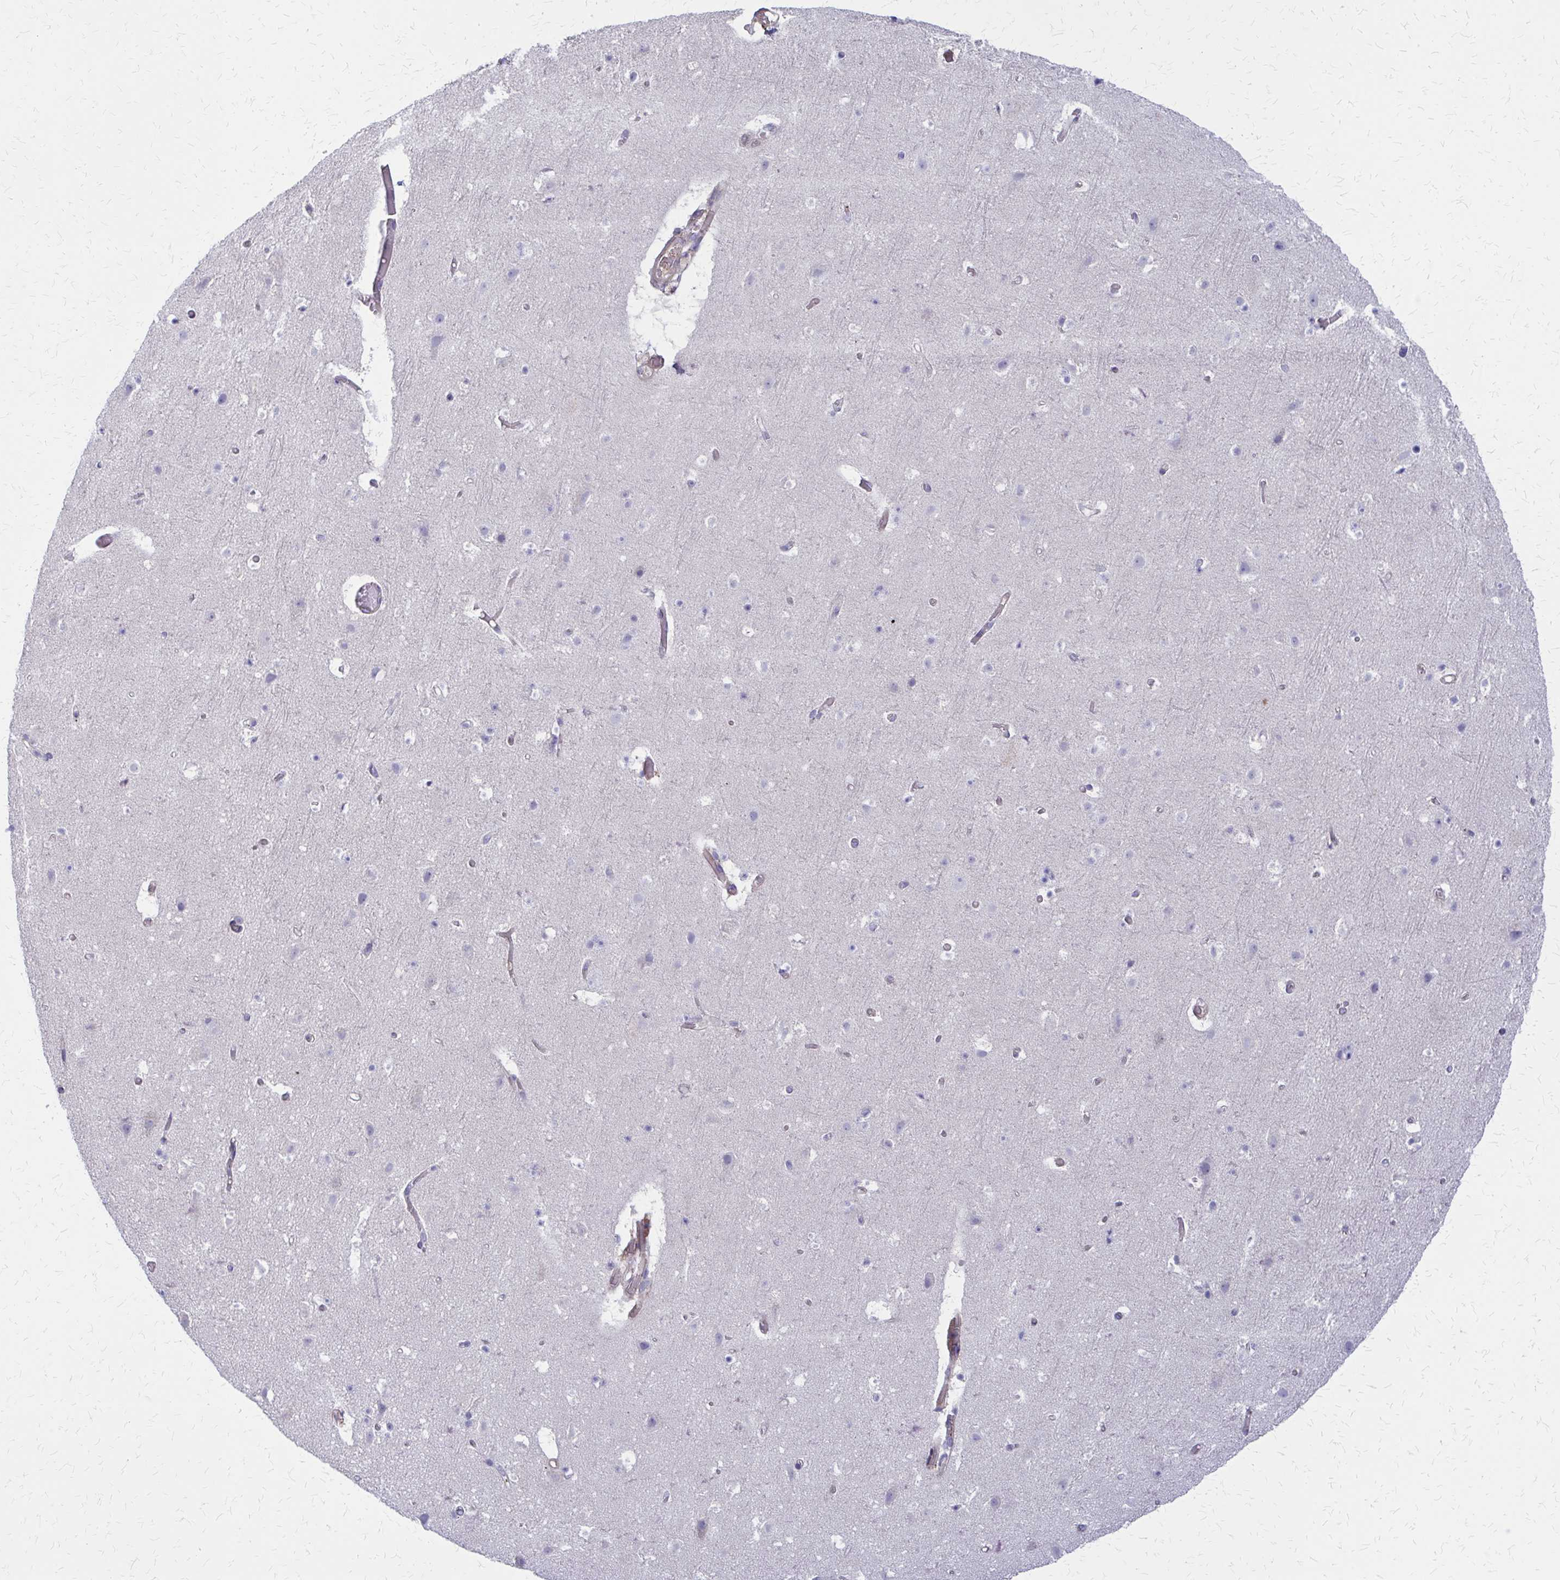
{"staining": {"intensity": "negative", "quantity": "none", "location": "none"}, "tissue": "cerebral cortex", "cell_type": "Endothelial cells", "image_type": "normal", "snomed": [{"axis": "morphology", "description": "Normal tissue, NOS"}, {"axis": "topography", "description": "Cerebral cortex"}], "caption": "This histopathology image is of unremarkable cerebral cortex stained with IHC to label a protein in brown with the nuclei are counter-stained blue. There is no expression in endothelial cells.", "gene": "GLYATL2", "patient": {"sex": "female", "age": 42}}